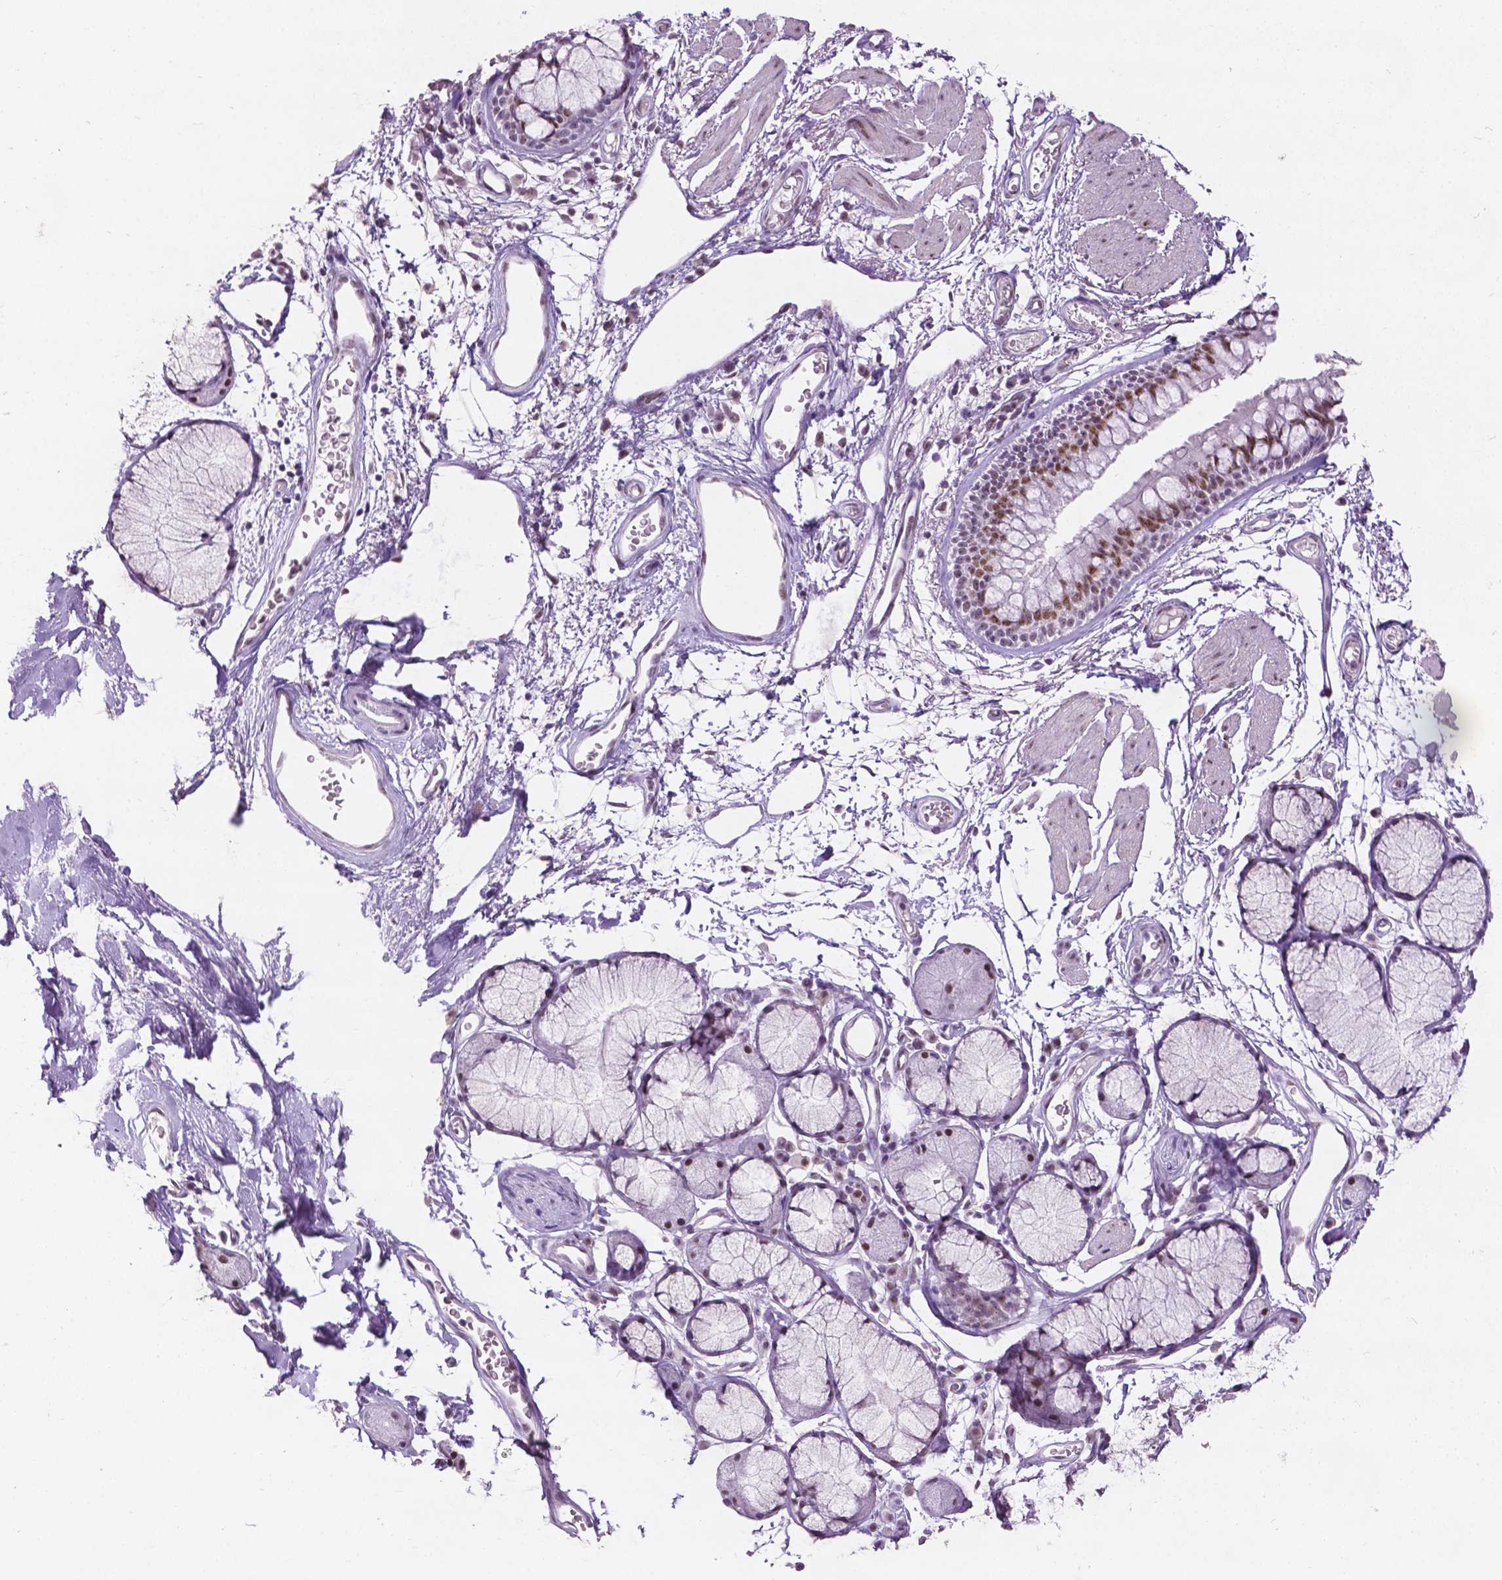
{"staining": {"intensity": "negative", "quantity": "none", "location": "none"}, "tissue": "adipose tissue", "cell_type": "Adipocytes", "image_type": "normal", "snomed": [{"axis": "morphology", "description": "Normal tissue, NOS"}, {"axis": "topography", "description": "Cartilage tissue"}, {"axis": "topography", "description": "Bronchus"}], "caption": "The histopathology image exhibits no staining of adipocytes in benign adipose tissue. (Immunohistochemistry, brightfield microscopy, high magnification).", "gene": "COIL", "patient": {"sex": "female", "age": 79}}